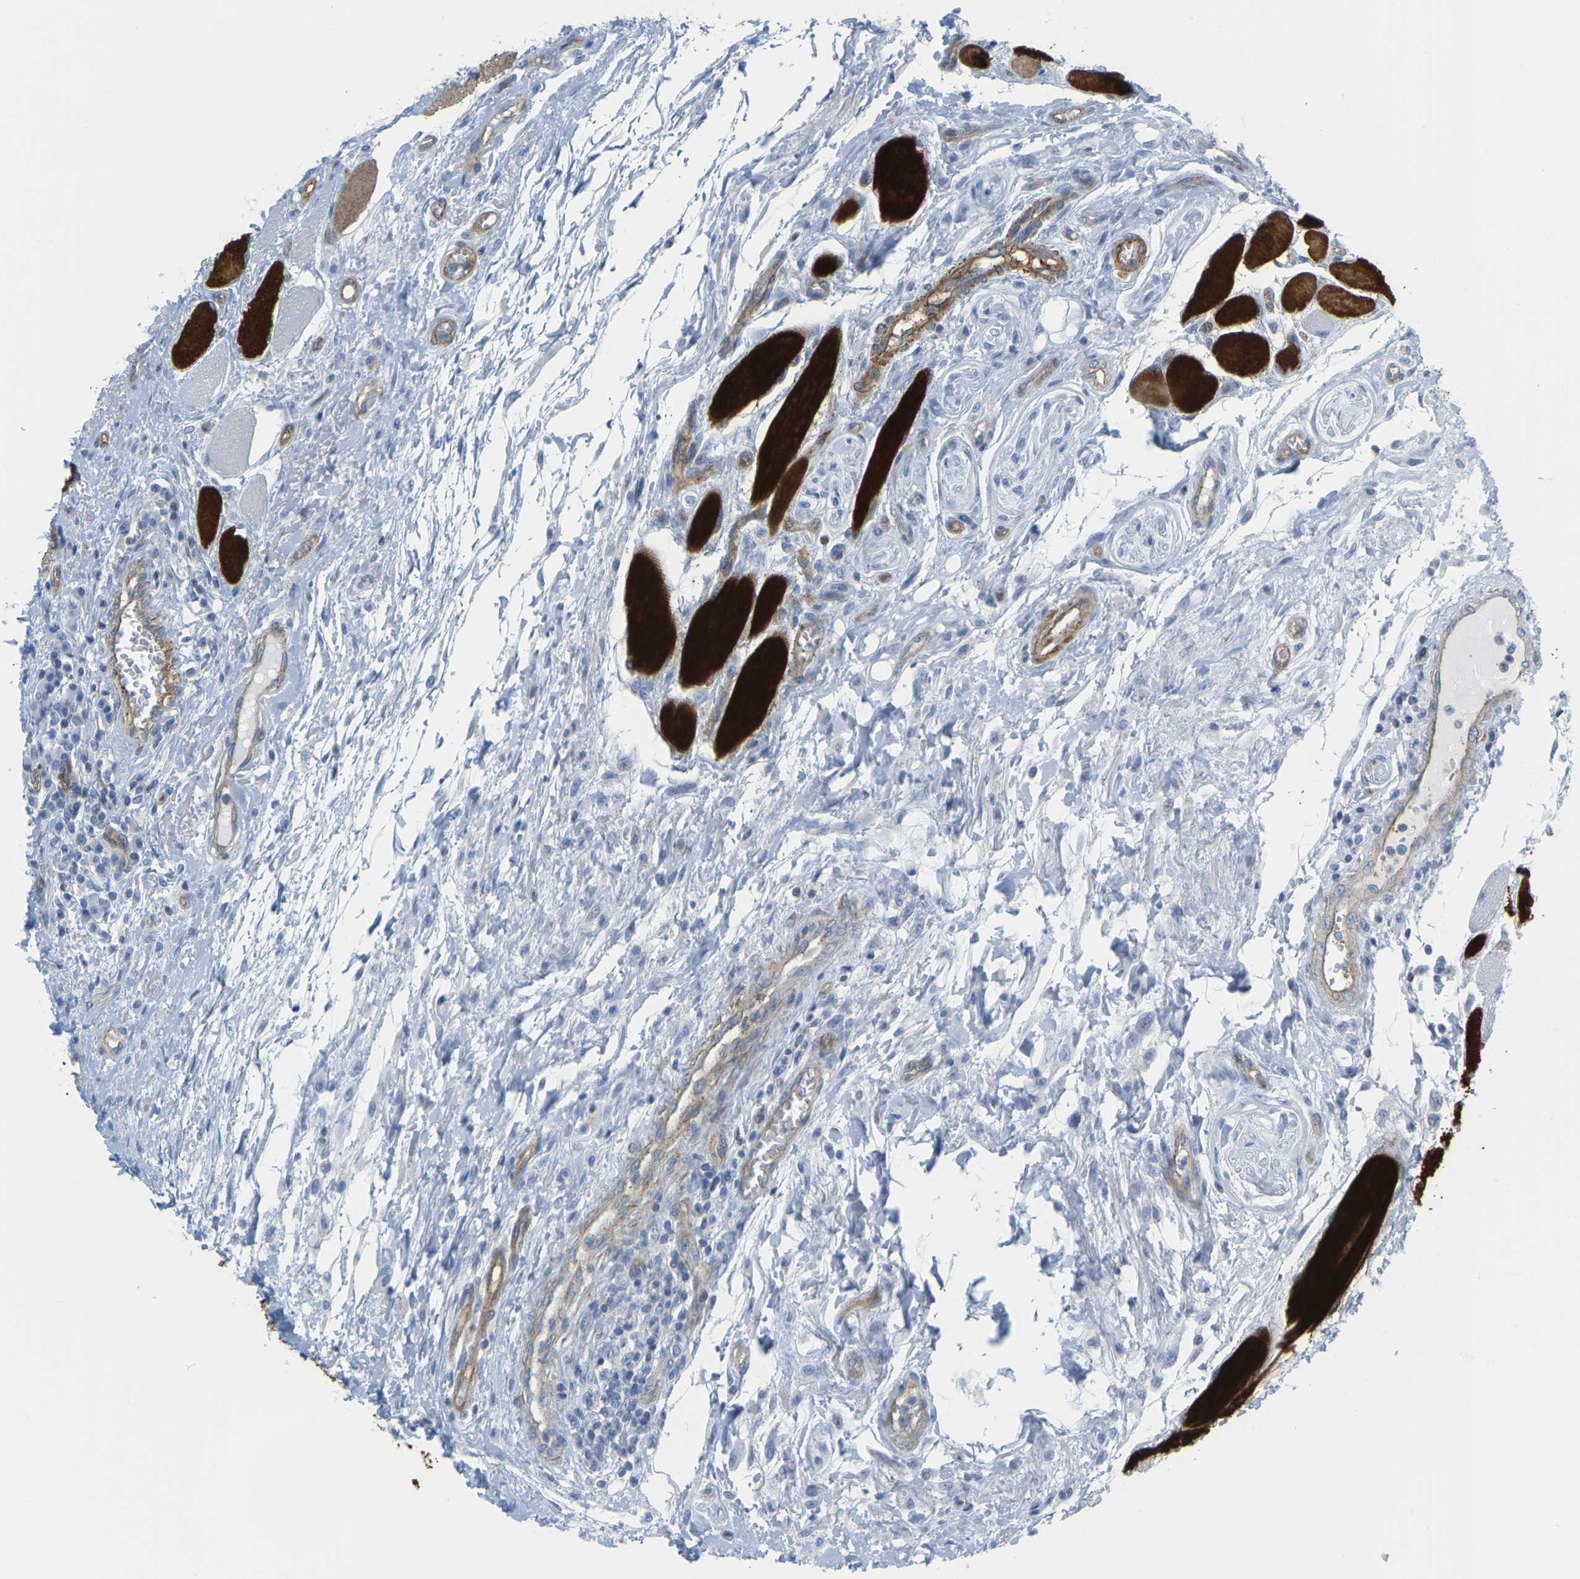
{"staining": {"intensity": "negative", "quantity": "none", "location": "none"}, "tissue": "head and neck cancer", "cell_type": "Tumor cells", "image_type": "cancer", "snomed": [{"axis": "morphology", "description": "Squamous cell carcinoma, NOS"}, {"axis": "topography", "description": "Head-Neck"}], "caption": "High magnification brightfield microscopy of head and neck cancer stained with DAB (3,3'-diaminobenzidine) (brown) and counterstained with hematoxylin (blue): tumor cells show no significant positivity. (Brightfield microscopy of DAB (3,3'-diaminobenzidine) immunohistochemistry (IHC) at high magnification).", "gene": "MYL3", "patient": {"sex": "male", "age": 66}}